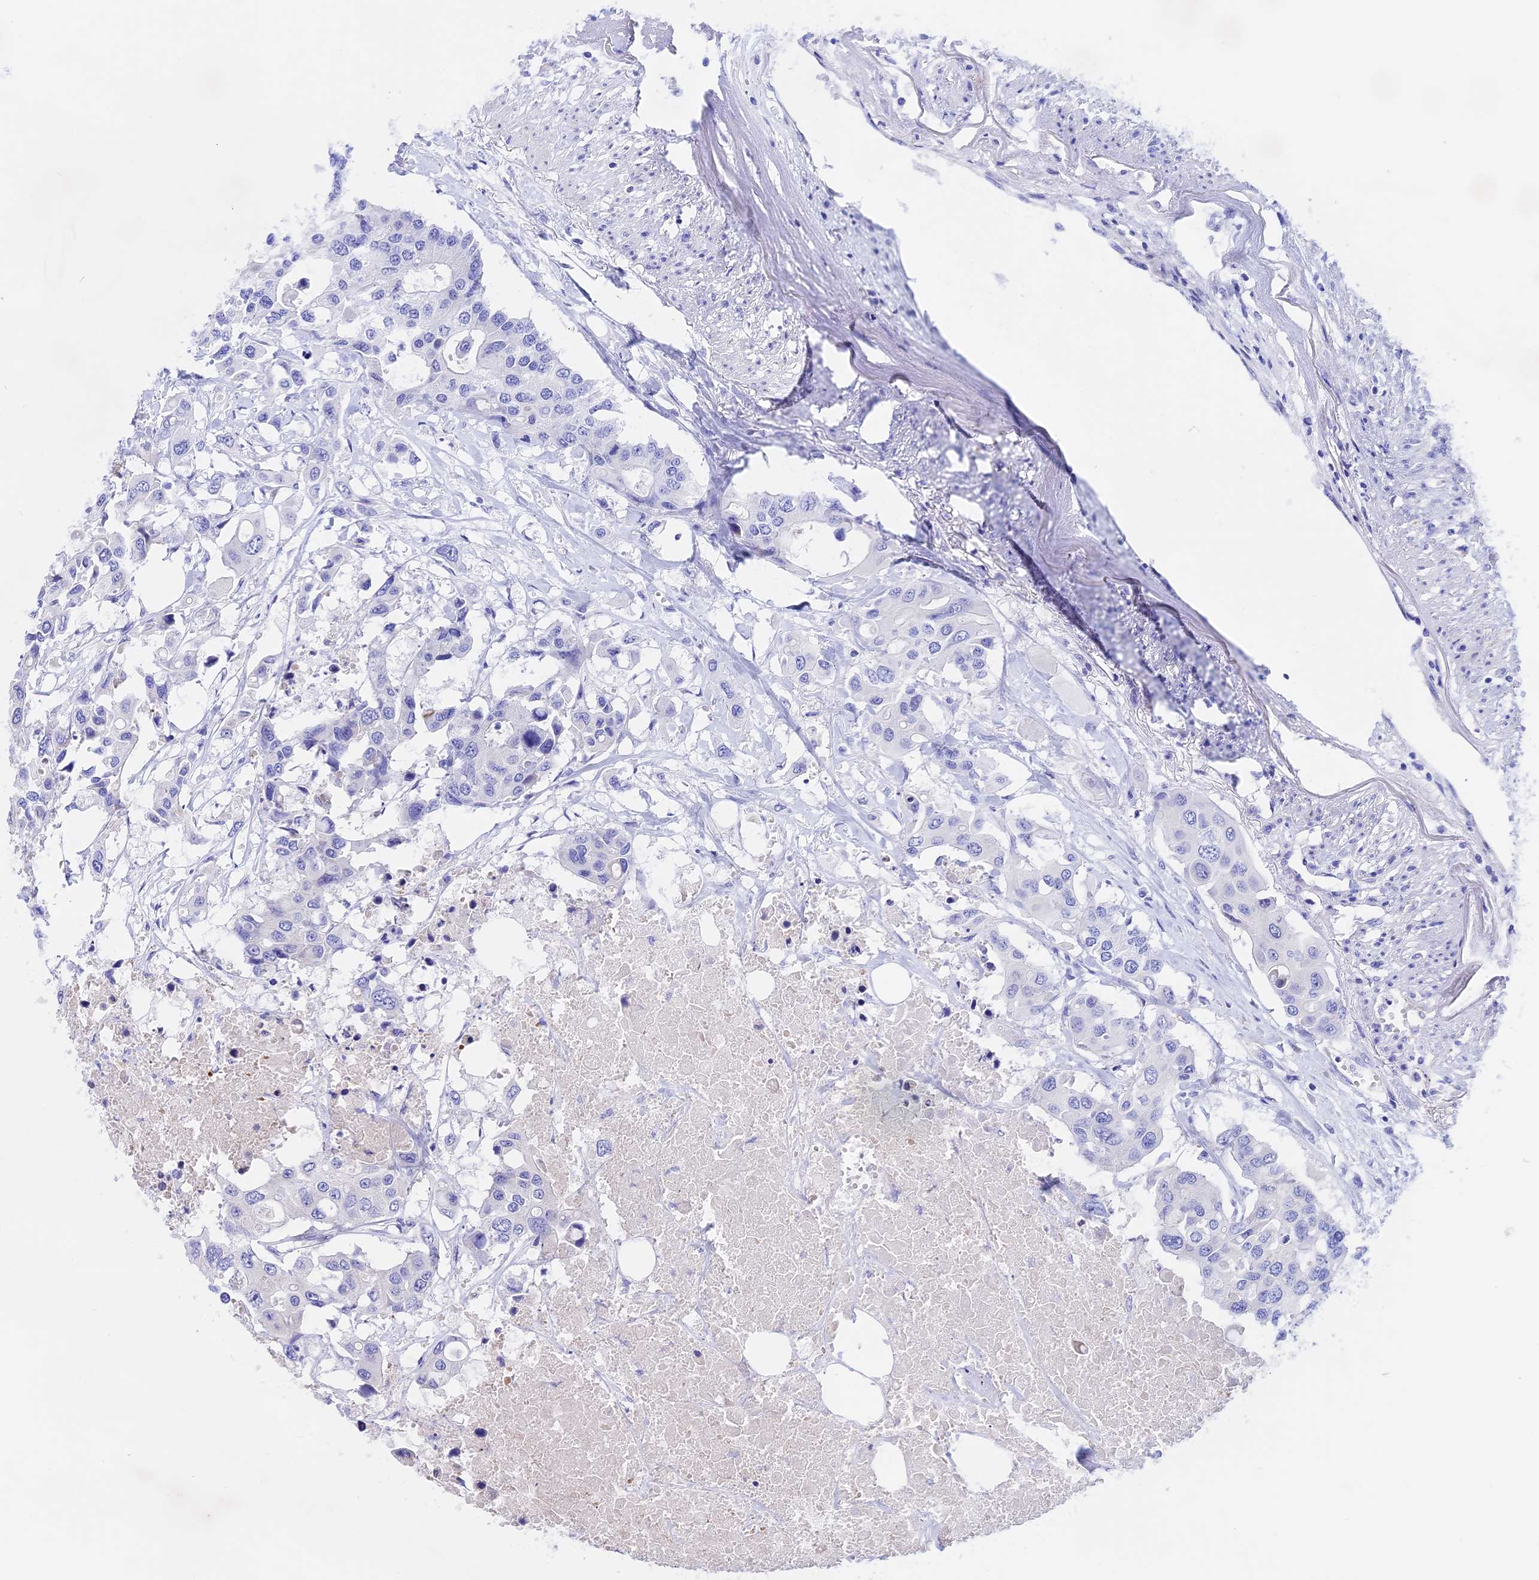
{"staining": {"intensity": "negative", "quantity": "none", "location": "none"}, "tissue": "colorectal cancer", "cell_type": "Tumor cells", "image_type": "cancer", "snomed": [{"axis": "morphology", "description": "Adenocarcinoma, NOS"}, {"axis": "topography", "description": "Colon"}], "caption": "DAB (3,3'-diaminobenzidine) immunohistochemical staining of human adenocarcinoma (colorectal) exhibits no significant staining in tumor cells.", "gene": "TMEM138", "patient": {"sex": "male", "age": 77}}